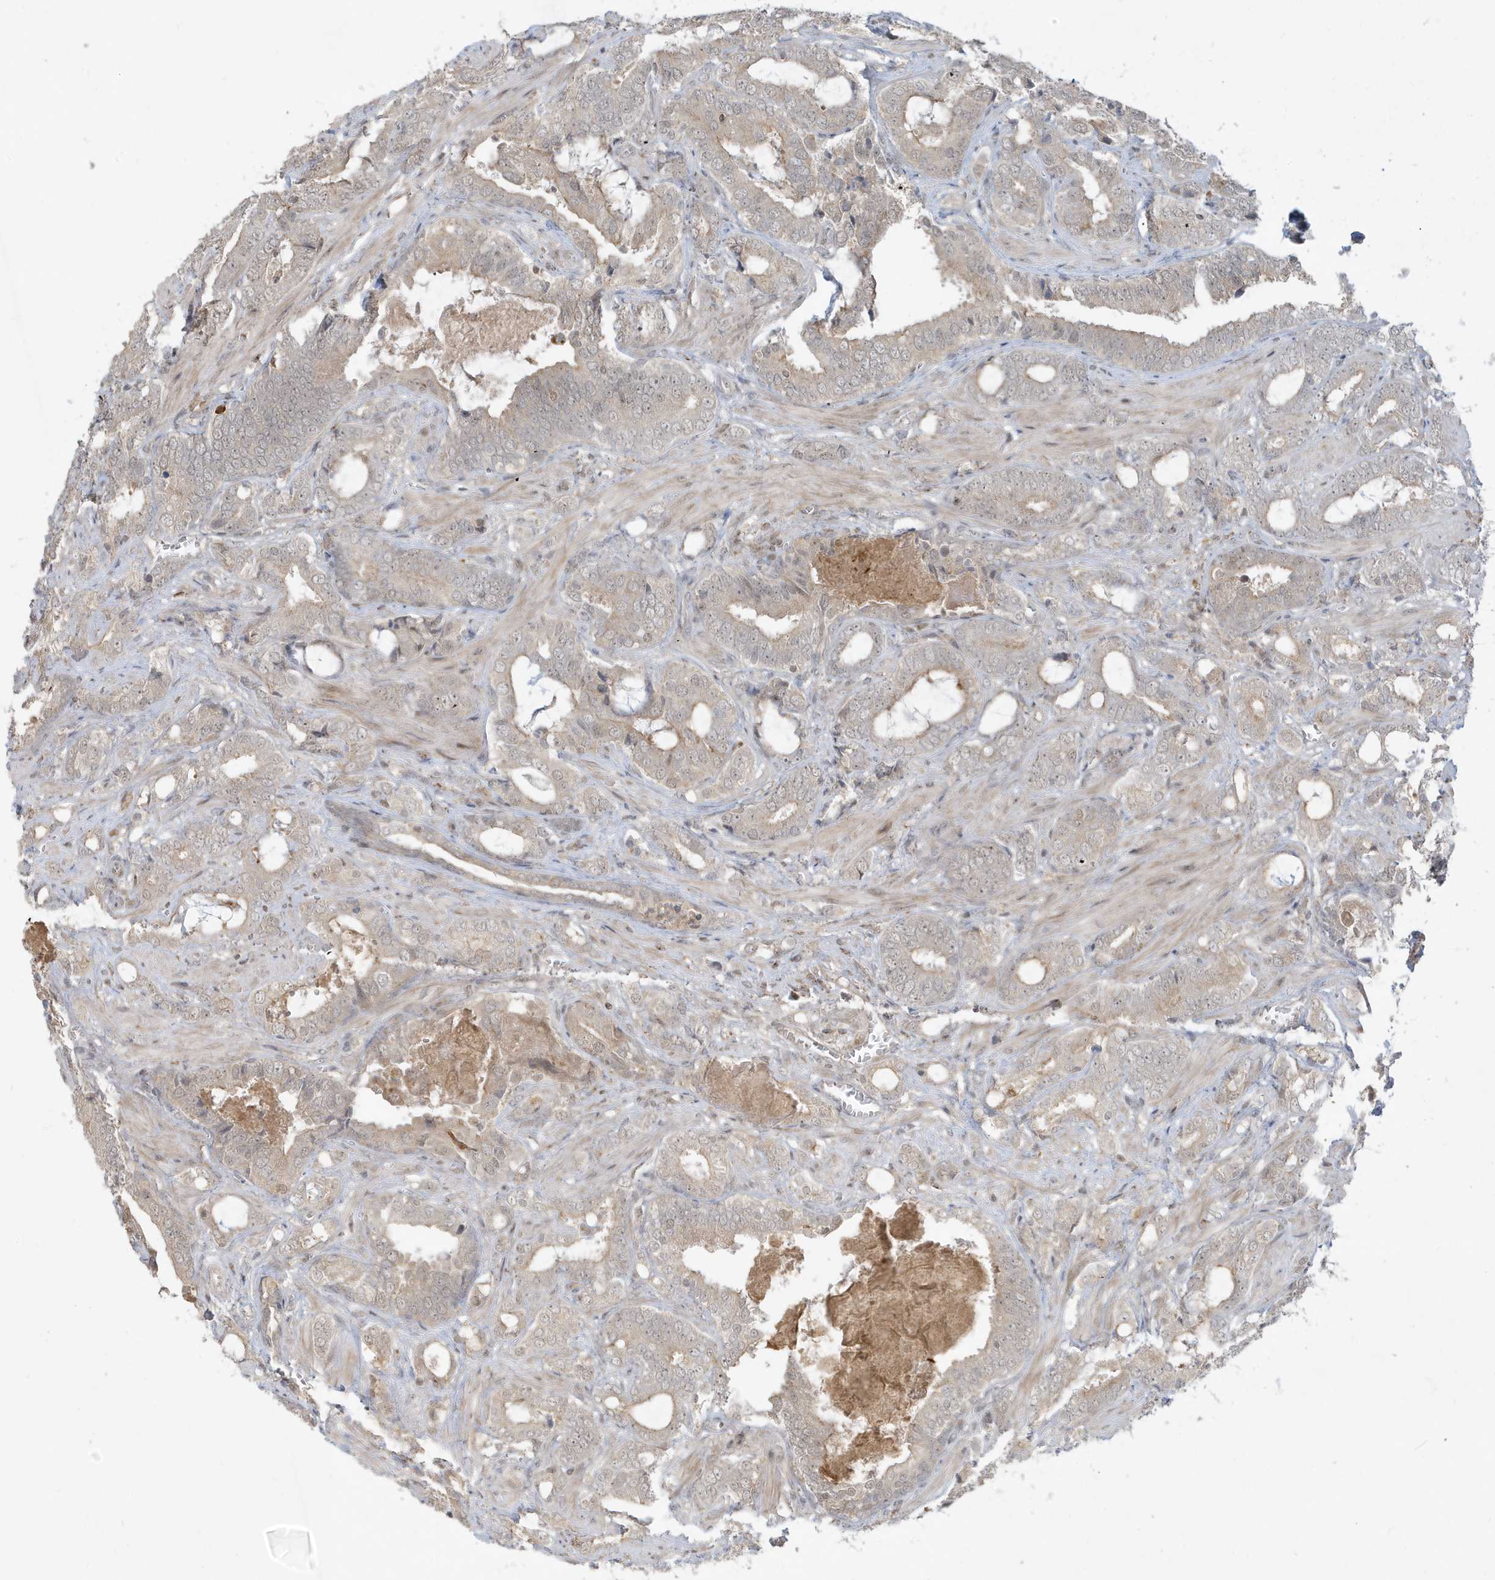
{"staining": {"intensity": "weak", "quantity": "<25%", "location": "cytoplasmic/membranous"}, "tissue": "prostate cancer", "cell_type": "Tumor cells", "image_type": "cancer", "snomed": [{"axis": "morphology", "description": "Adenocarcinoma, High grade"}, {"axis": "topography", "description": "Prostate and seminal vesicle, NOS"}], "caption": "Tumor cells are negative for protein expression in human prostate cancer.", "gene": "PRRT3", "patient": {"sex": "male", "age": 67}}